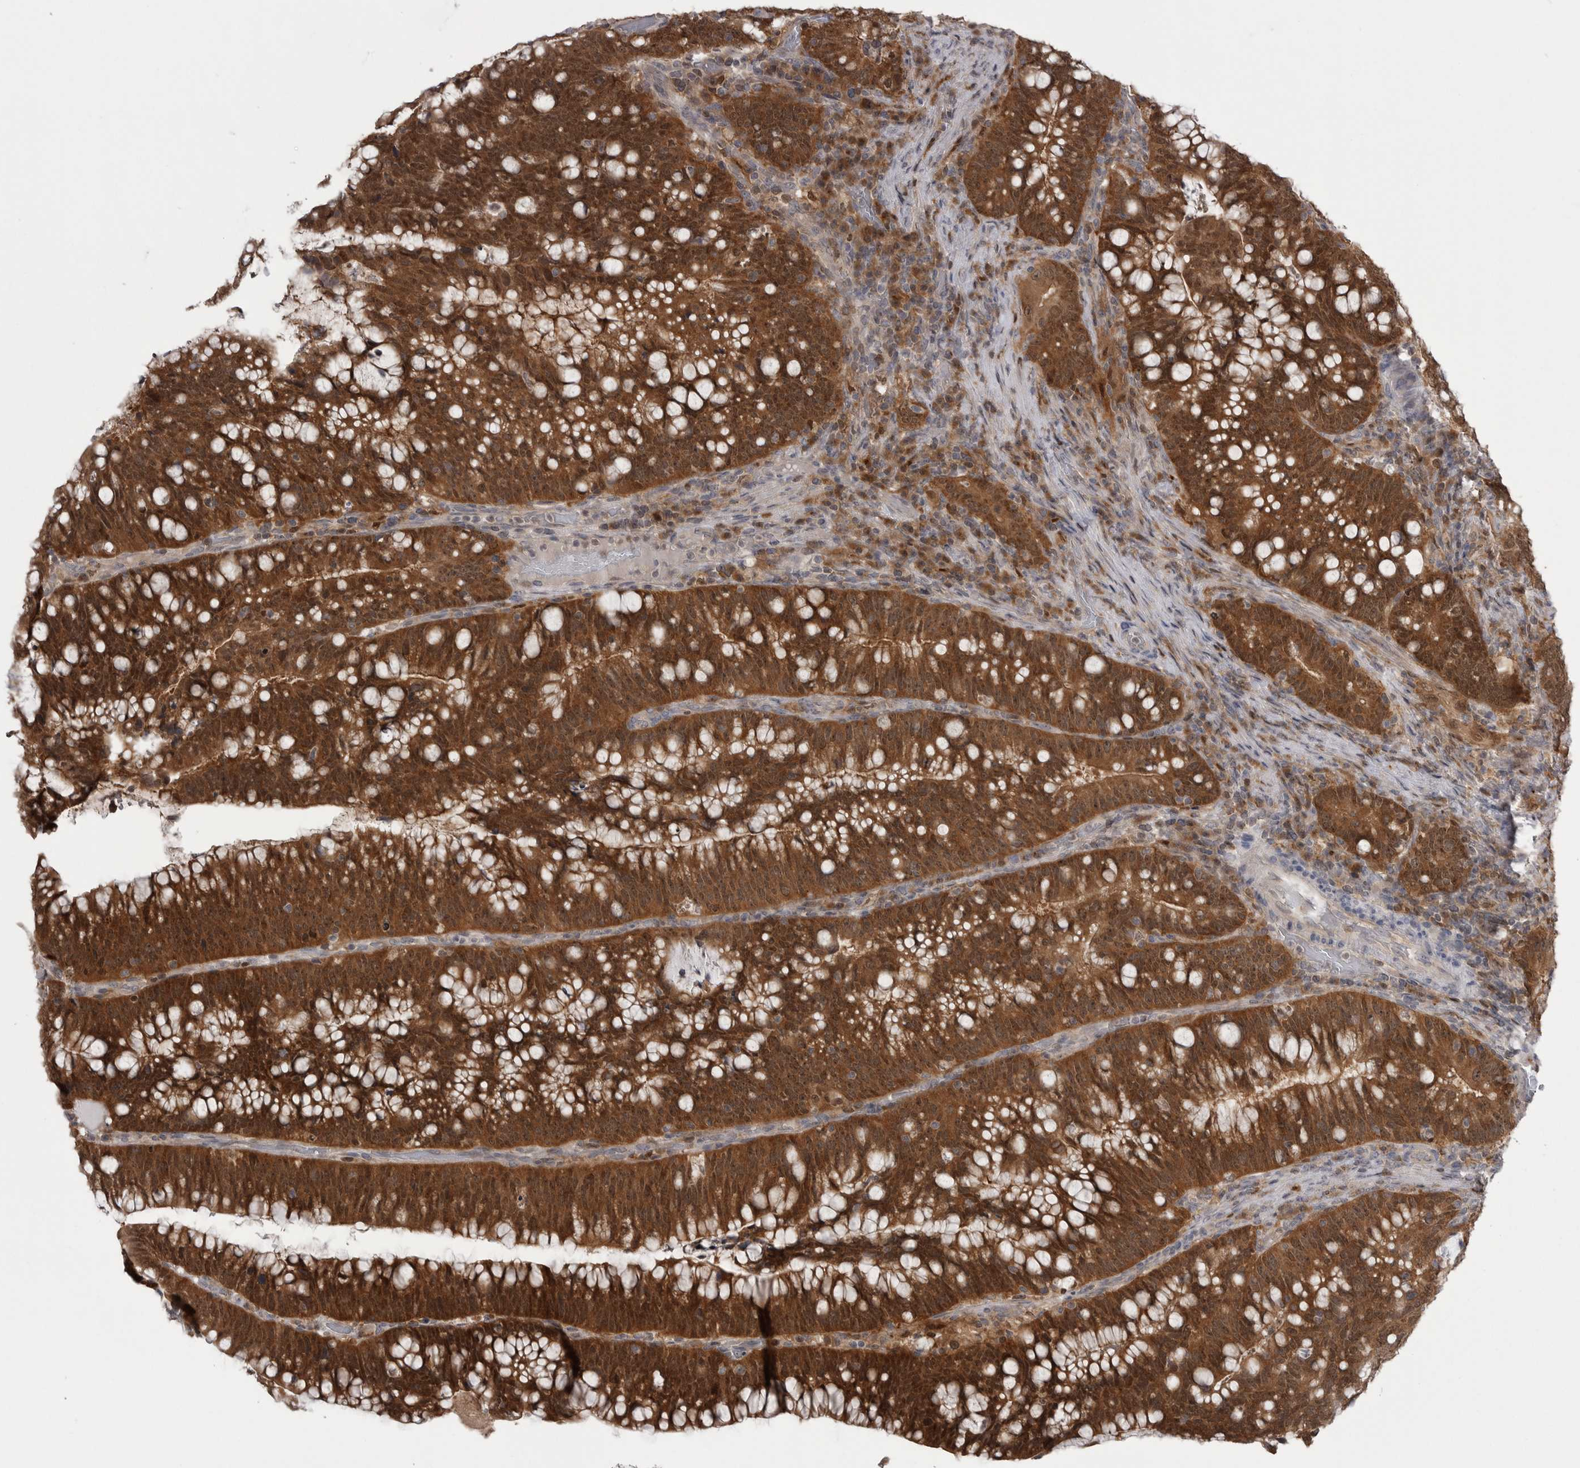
{"staining": {"intensity": "moderate", "quantity": ">75%", "location": "cytoplasmic/membranous,nuclear"}, "tissue": "colorectal cancer", "cell_type": "Tumor cells", "image_type": "cancer", "snomed": [{"axis": "morphology", "description": "Adenocarcinoma, NOS"}, {"axis": "topography", "description": "Colon"}], "caption": "Moderate cytoplasmic/membranous and nuclear staining for a protein is identified in about >75% of tumor cells of adenocarcinoma (colorectal) using immunohistochemistry (IHC).", "gene": "MAPK13", "patient": {"sex": "female", "age": 66}}